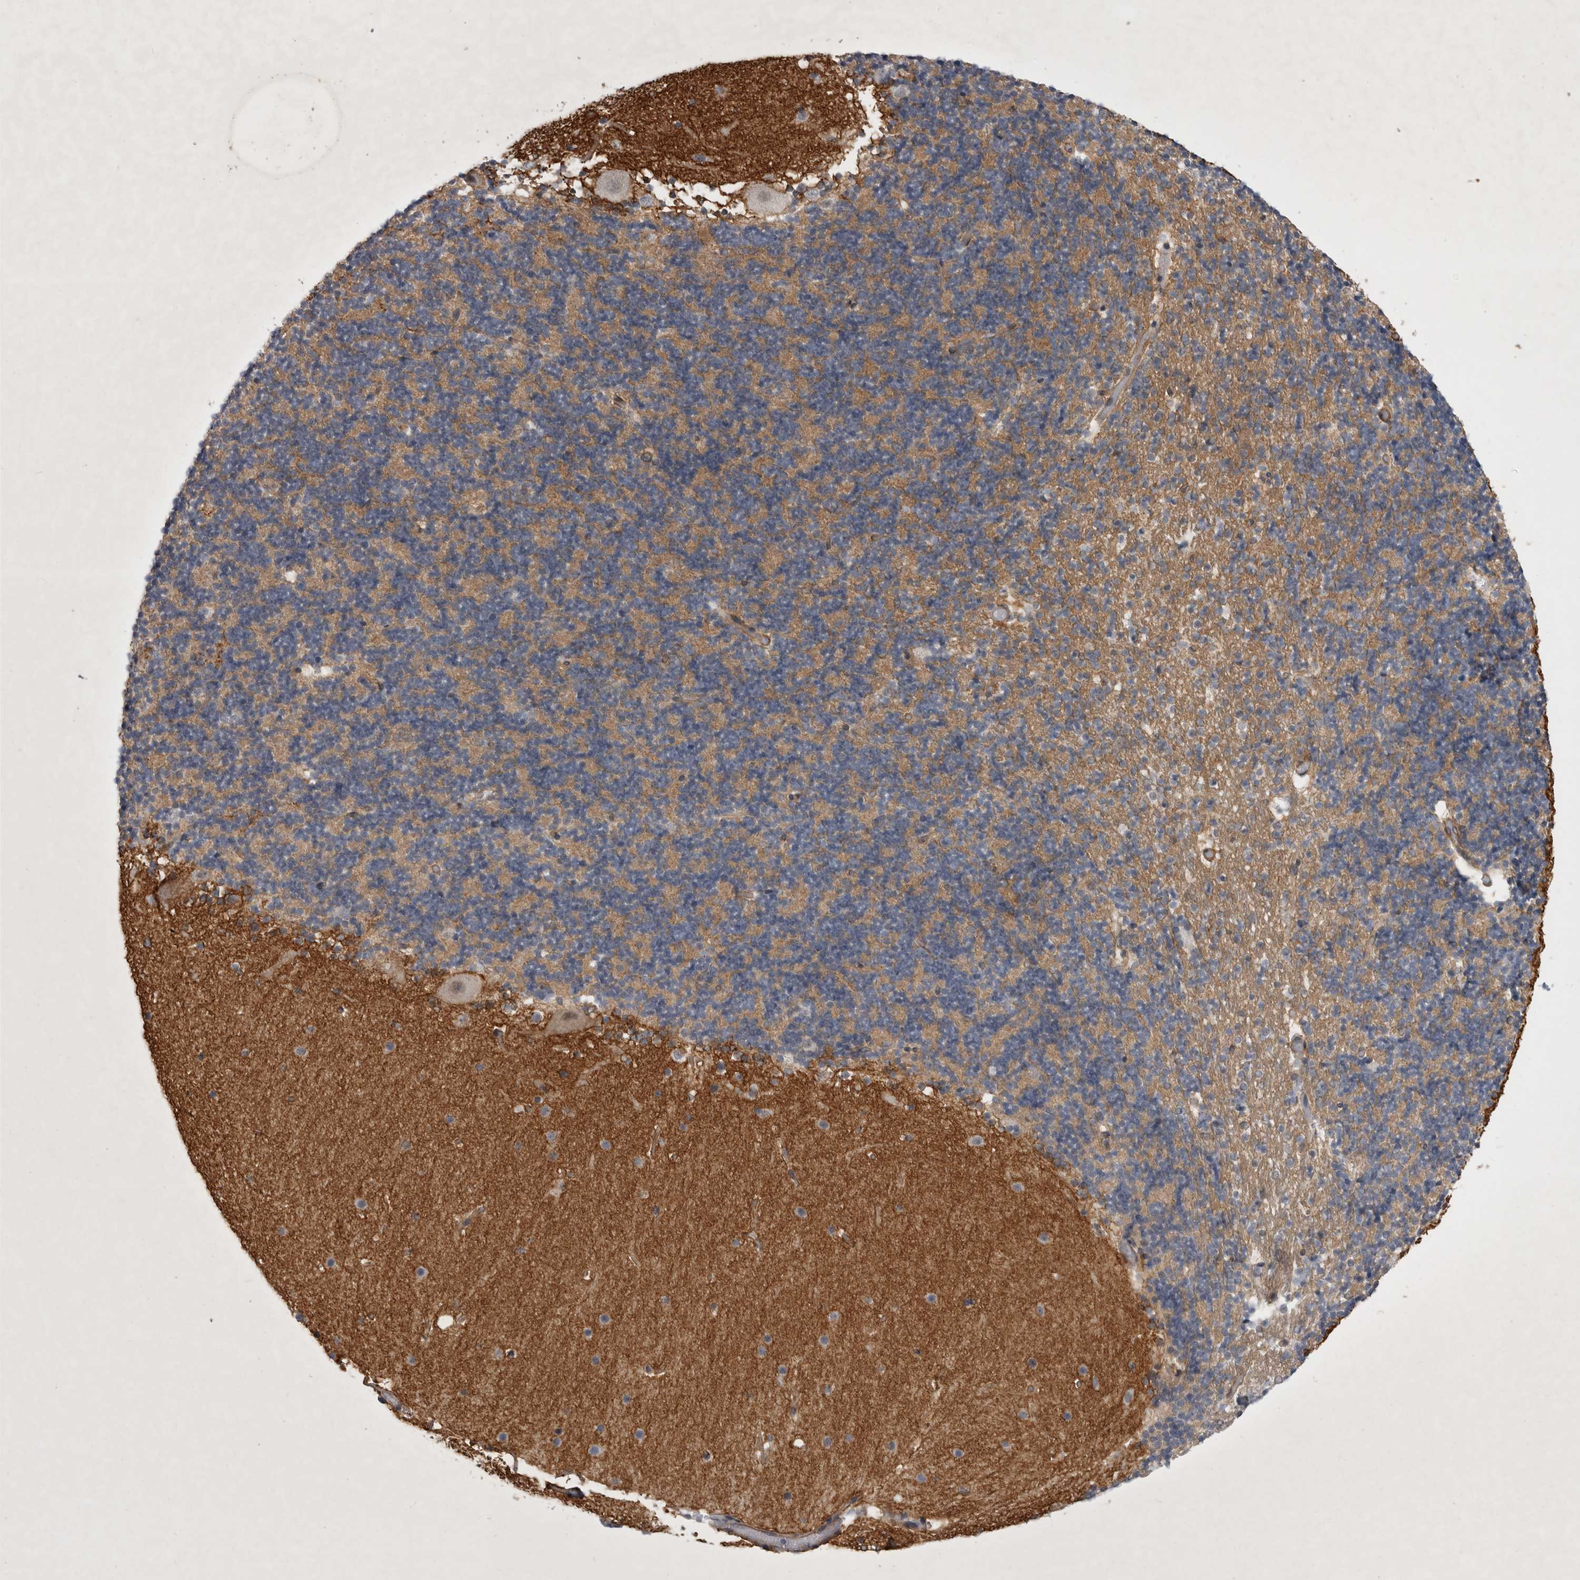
{"staining": {"intensity": "moderate", "quantity": "25%-75%", "location": "cytoplasmic/membranous"}, "tissue": "cerebellum", "cell_type": "Cells in granular layer", "image_type": "normal", "snomed": [{"axis": "morphology", "description": "Normal tissue, NOS"}, {"axis": "topography", "description": "Cerebellum"}], "caption": "Protein staining of unremarkable cerebellum exhibits moderate cytoplasmic/membranous expression in approximately 25%-75% of cells in granular layer. The protein of interest is stained brown, and the nuclei are stained in blue (DAB (3,3'-diaminobenzidine) IHC with brightfield microscopy, high magnification).", "gene": "PARP11", "patient": {"sex": "male", "age": 57}}